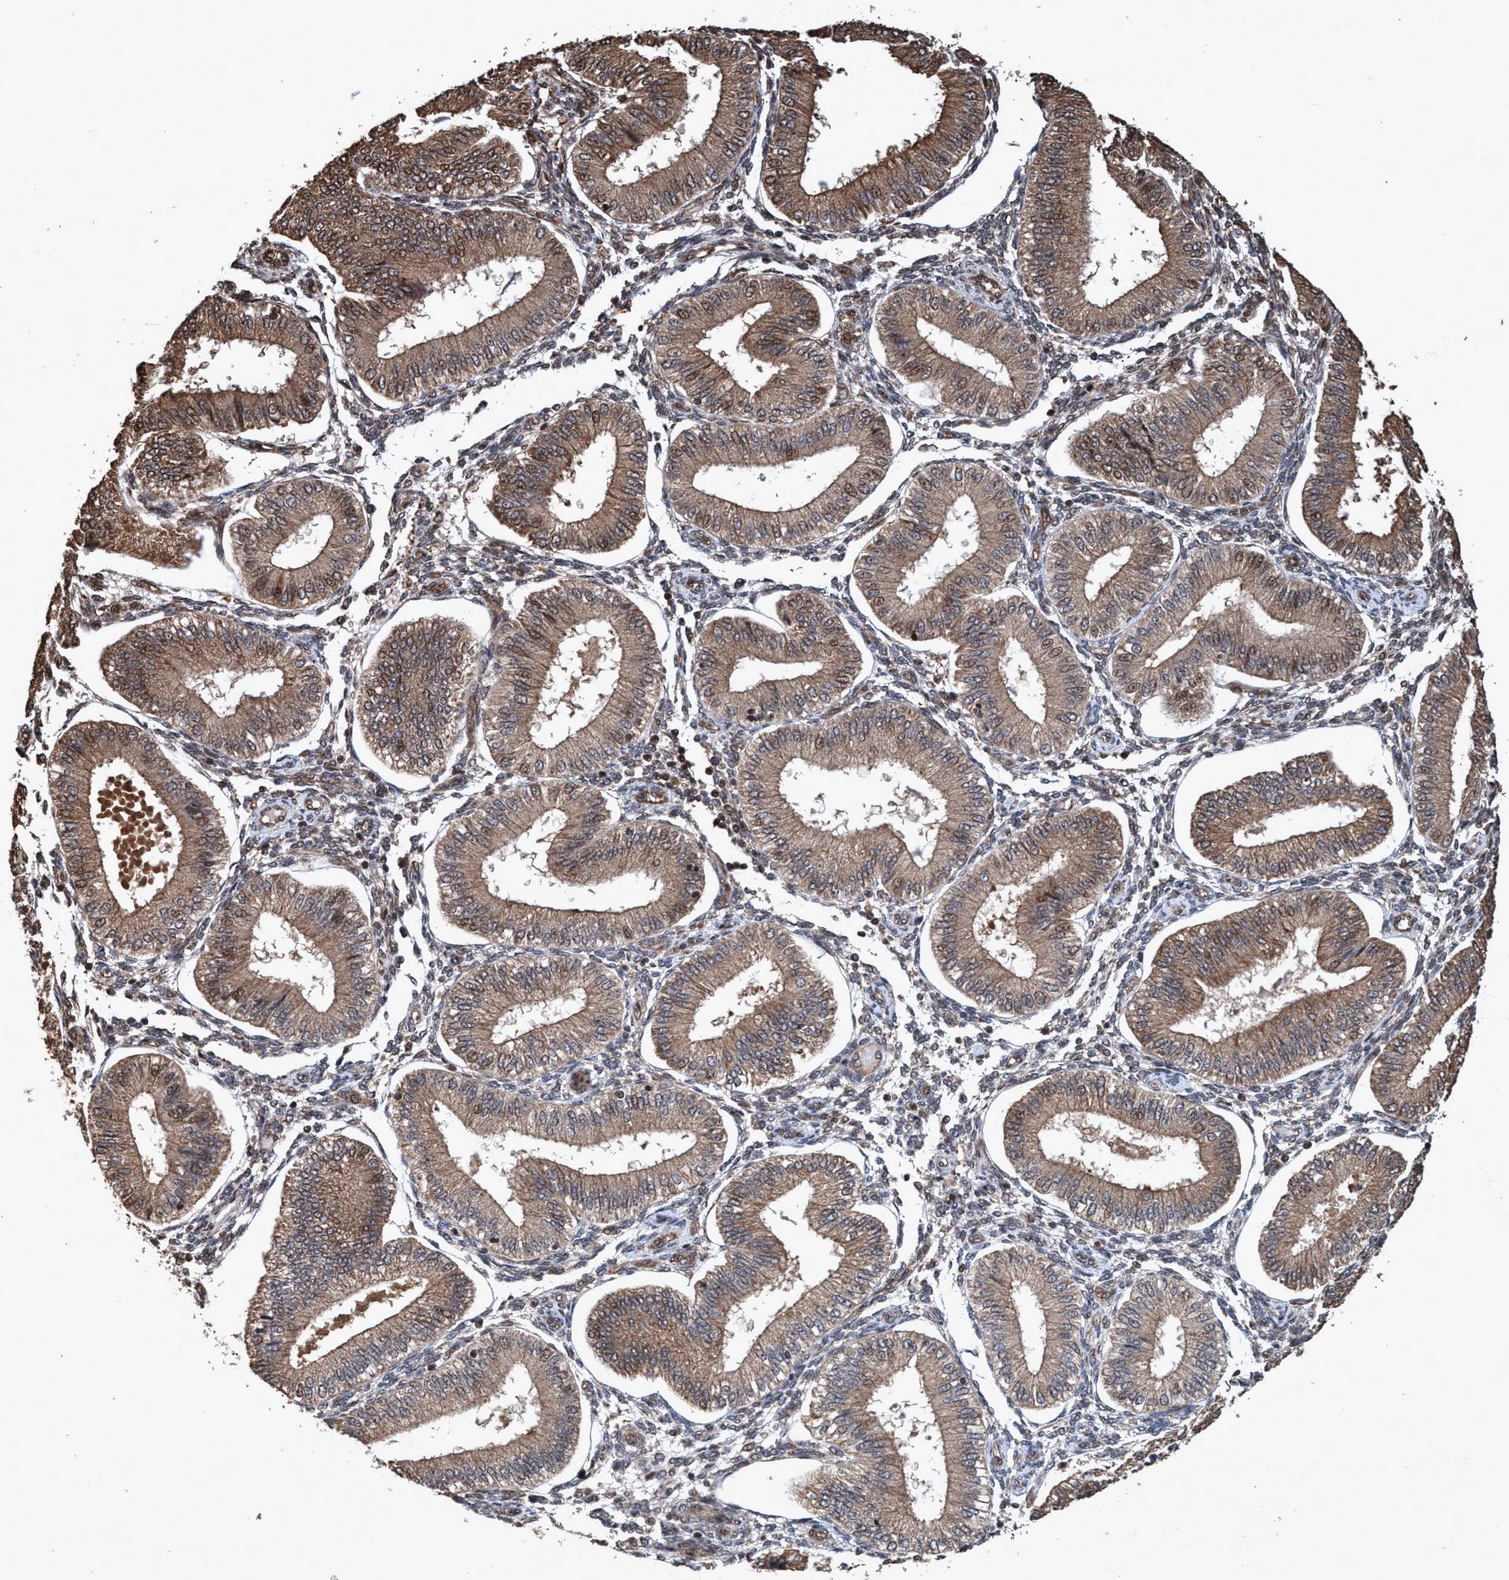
{"staining": {"intensity": "weak", "quantity": ">75%", "location": "cytoplasmic/membranous,nuclear"}, "tissue": "endometrium", "cell_type": "Cells in endometrial stroma", "image_type": "normal", "snomed": [{"axis": "morphology", "description": "Normal tissue, NOS"}, {"axis": "topography", "description": "Endometrium"}], "caption": "This is a photomicrograph of IHC staining of normal endometrium, which shows weak expression in the cytoplasmic/membranous,nuclear of cells in endometrial stroma.", "gene": "TRPC7", "patient": {"sex": "female", "age": 39}}